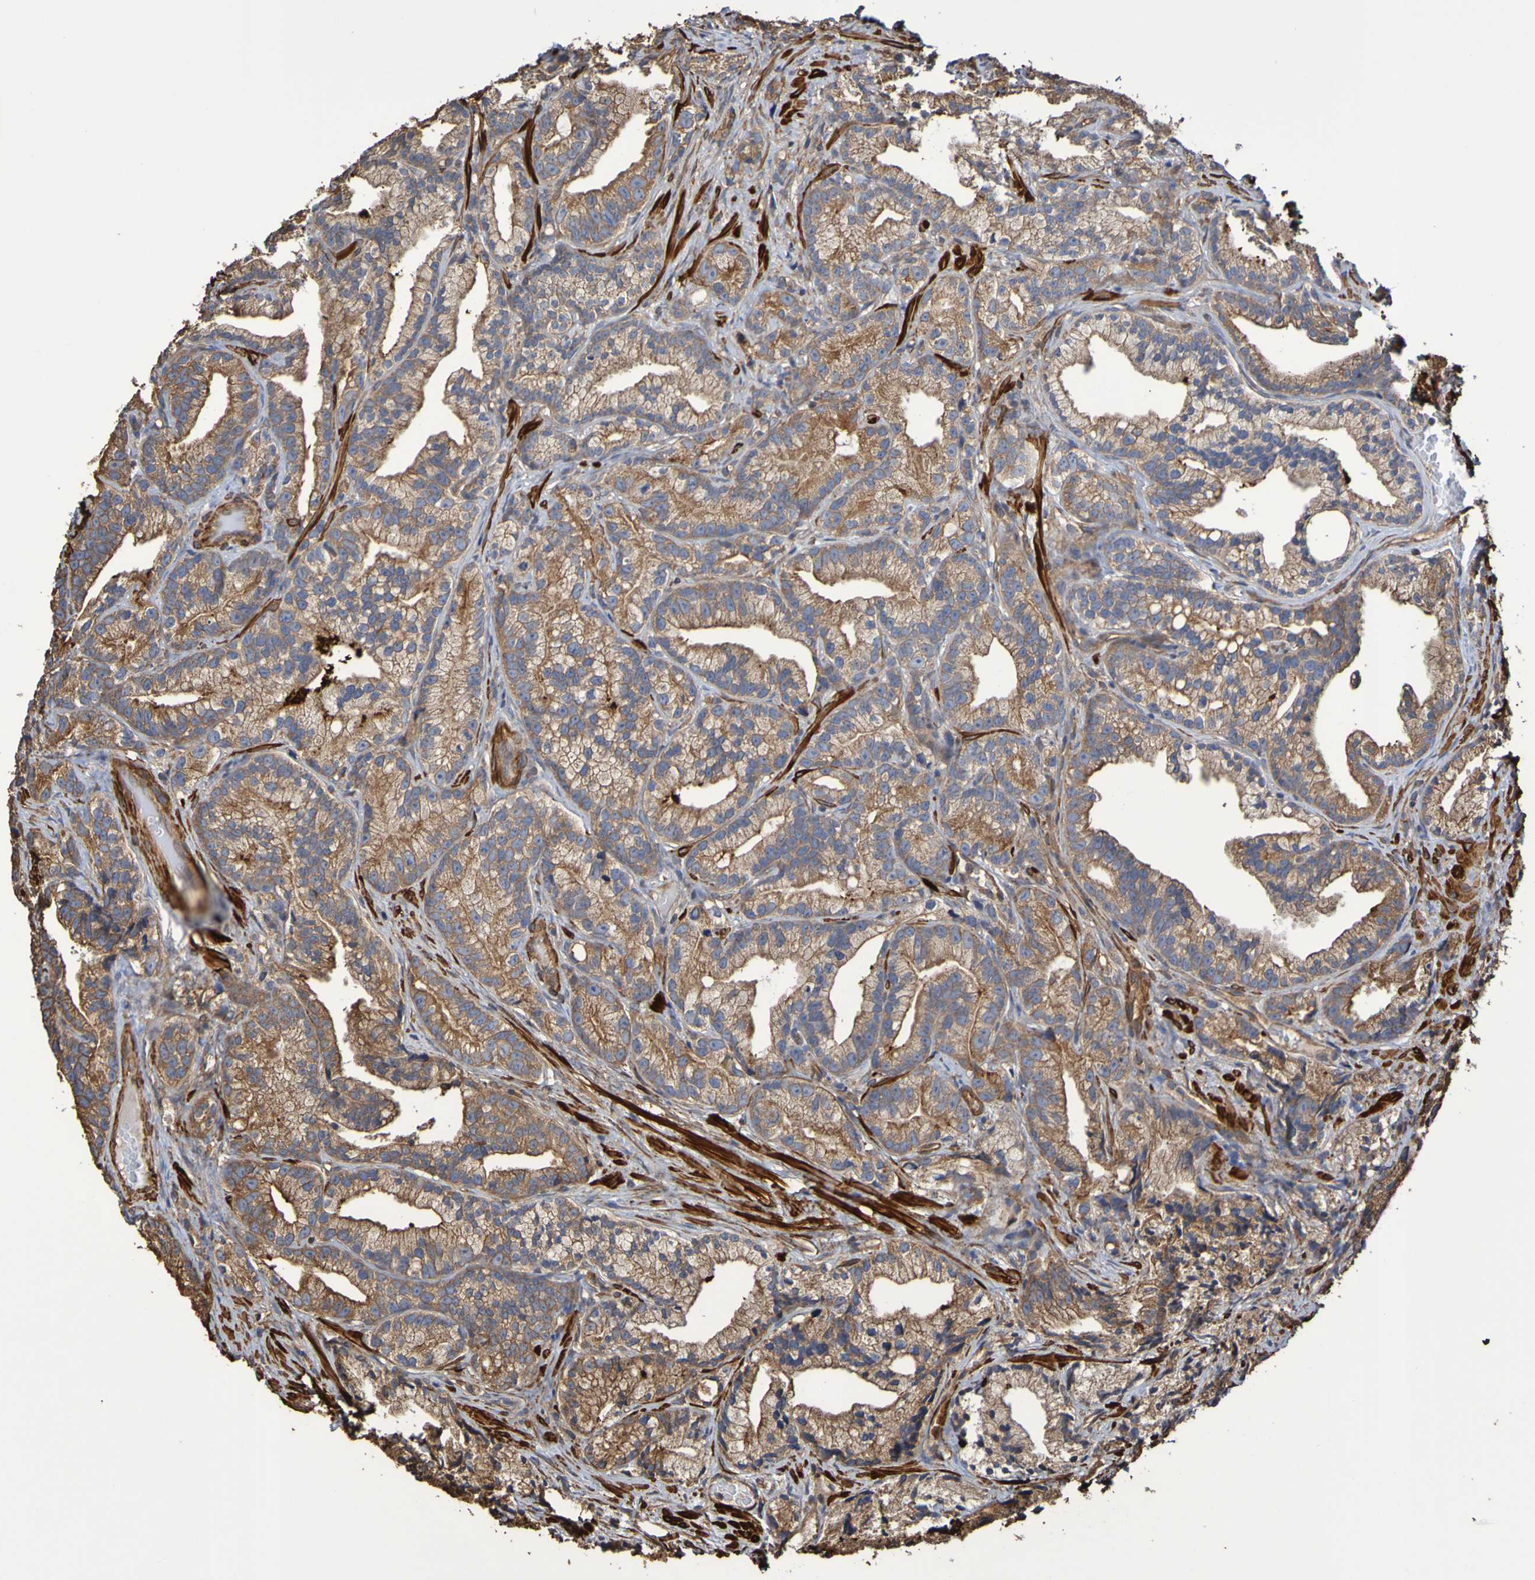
{"staining": {"intensity": "weak", "quantity": ">75%", "location": "cytoplasmic/membranous"}, "tissue": "prostate cancer", "cell_type": "Tumor cells", "image_type": "cancer", "snomed": [{"axis": "morphology", "description": "Adenocarcinoma, Low grade"}, {"axis": "topography", "description": "Prostate"}], "caption": "Low-grade adenocarcinoma (prostate) stained with a protein marker shows weak staining in tumor cells.", "gene": "RAB11A", "patient": {"sex": "male", "age": 89}}